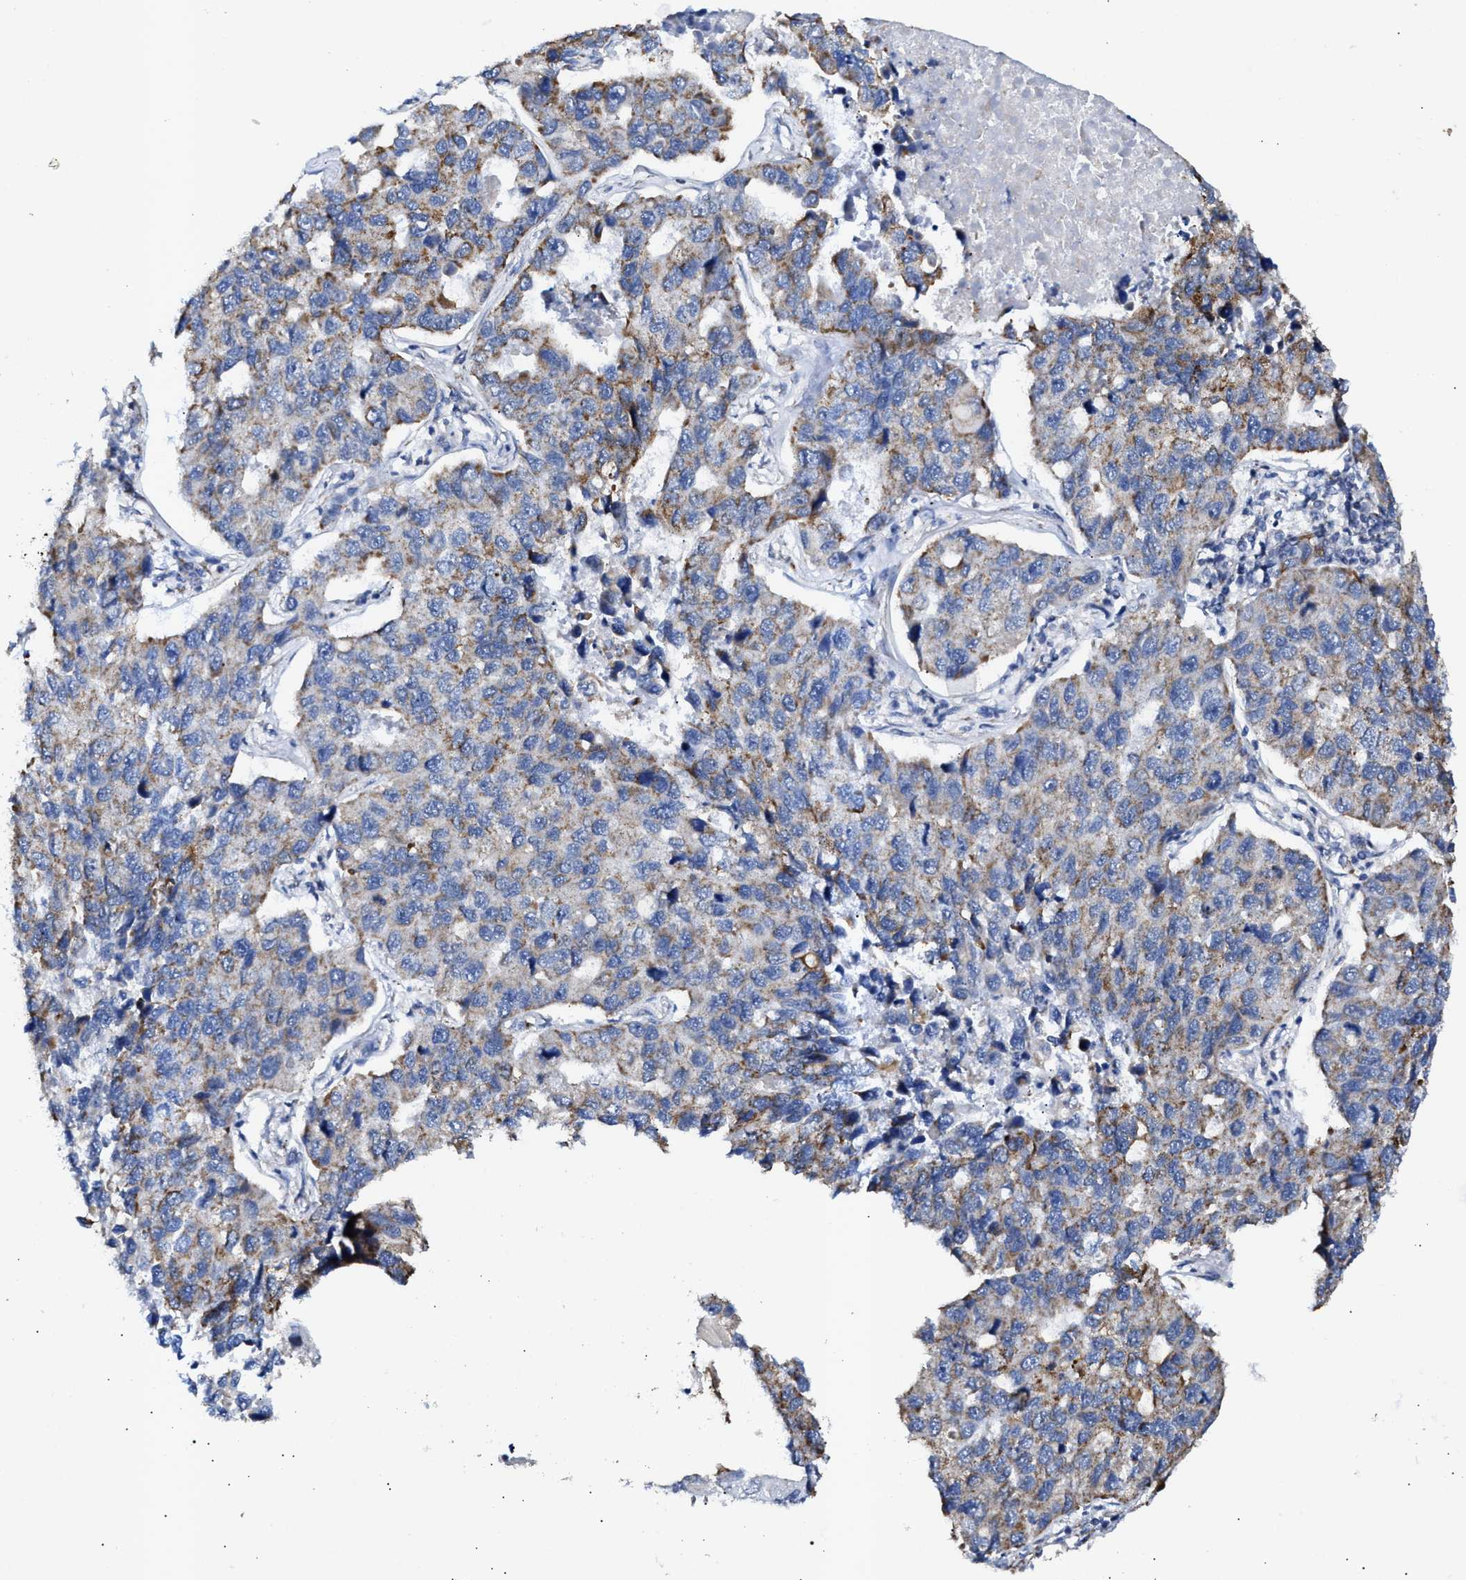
{"staining": {"intensity": "weak", "quantity": "25%-75%", "location": "cytoplasmic/membranous"}, "tissue": "lung cancer", "cell_type": "Tumor cells", "image_type": "cancer", "snomed": [{"axis": "morphology", "description": "Adenocarcinoma, NOS"}, {"axis": "topography", "description": "Lung"}], "caption": "Immunohistochemical staining of adenocarcinoma (lung) demonstrates low levels of weak cytoplasmic/membranous protein staining in about 25%-75% of tumor cells.", "gene": "JAG1", "patient": {"sex": "male", "age": 64}}